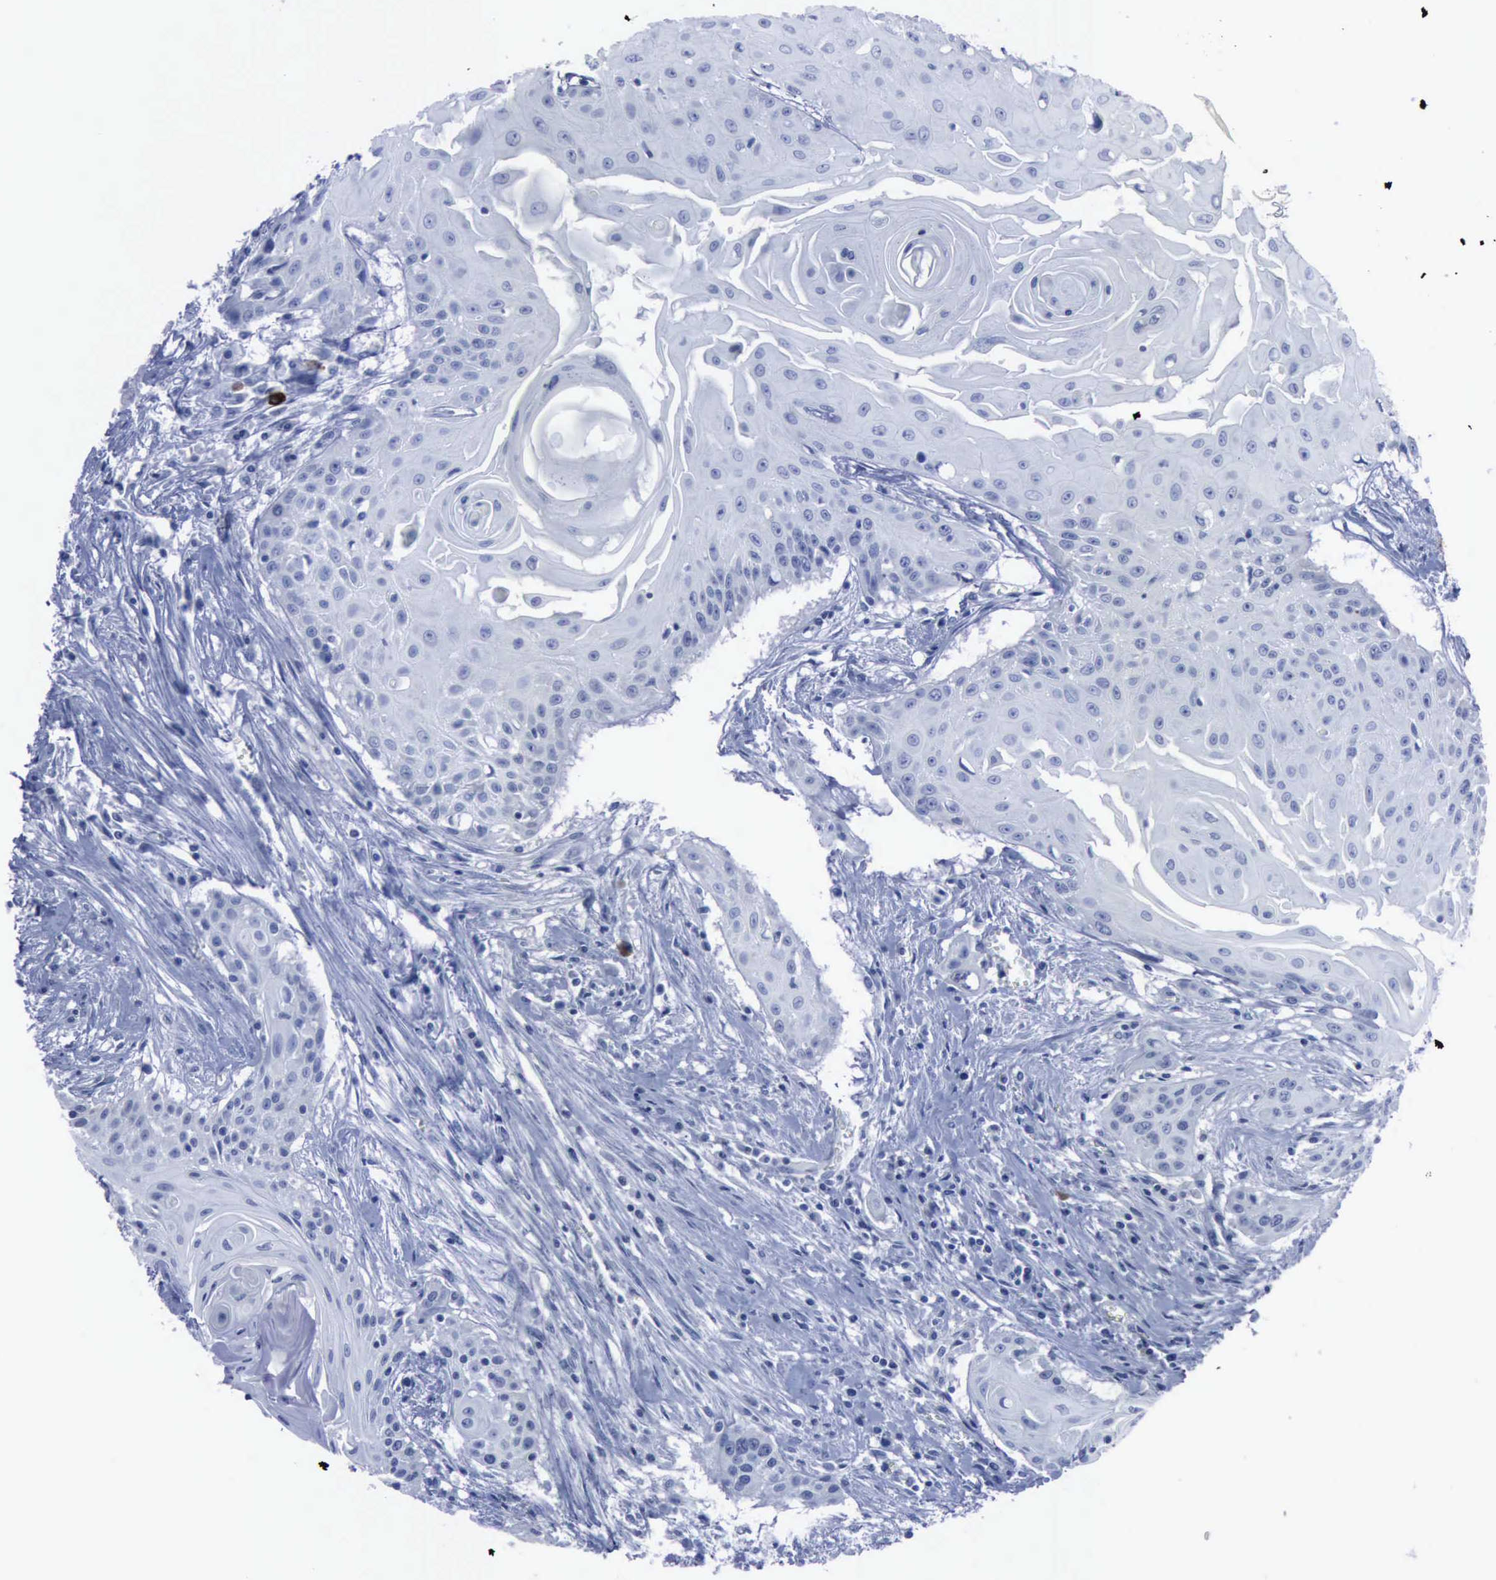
{"staining": {"intensity": "negative", "quantity": "none", "location": "none"}, "tissue": "head and neck cancer", "cell_type": "Tumor cells", "image_type": "cancer", "snomed": [{"axis": "morphology", "description": "Squamous cell carcinoma, NOS"}, {"axis": "morphology", "description": "Squamous cell carcinoma, metastatic, NOS"}, {"axis": "topography", "description": "Lymph node"}, {"axis": "topography", "description": "Salivary gland"}, {"axis": "topography", "description": "Head-Neck"}], "caption": "Tumor cells show no significant protein expression in head and neck cancer (squamous cell carcinoma).", "gene": "NGFR", "patient": {"sex": "female", "age": 74}}